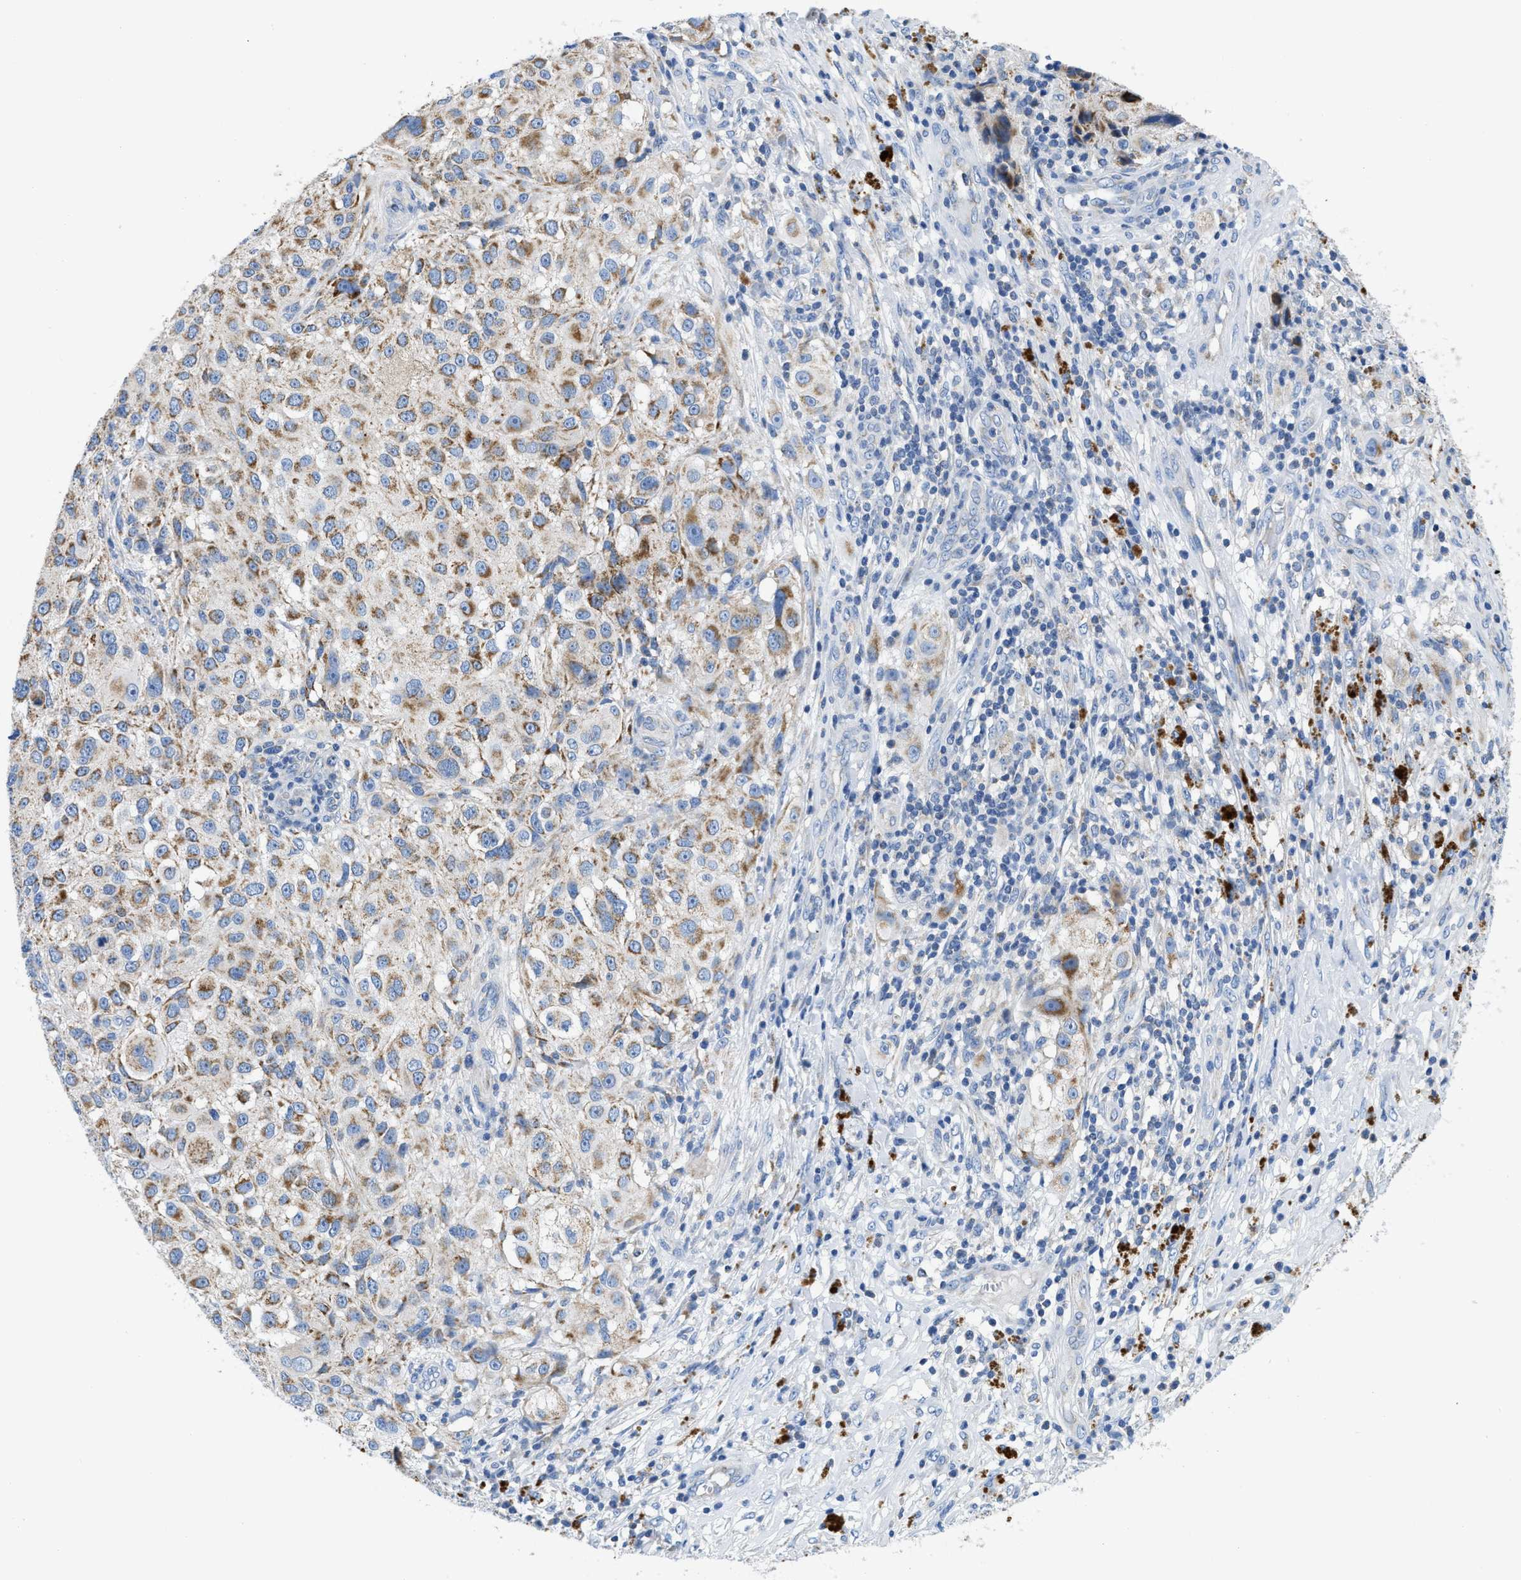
{"staining": {"intensity": "weak", "quantity": "25%-75%", "location": "cytoplasmic/membranous"}, "tissue": "melanoma", "cell_type": "Tumor cells", "image_type": "cancer", "snomed": [{"axis": "morphology", "description": "Necrosis, NOS"}, {"axis": "morphology", "description": "Malignant melanoma, NOS"}, {"axis": "topography", "description": "Skin"}], "caption": "Protein expression analysis of human malignant melanoma reveals weak cytoplasmic/membranous positivity in approximately 25%-75% of tumor cells.", "gene": "SLC25A13", "patient": {"sex": "female", "age": 87}}